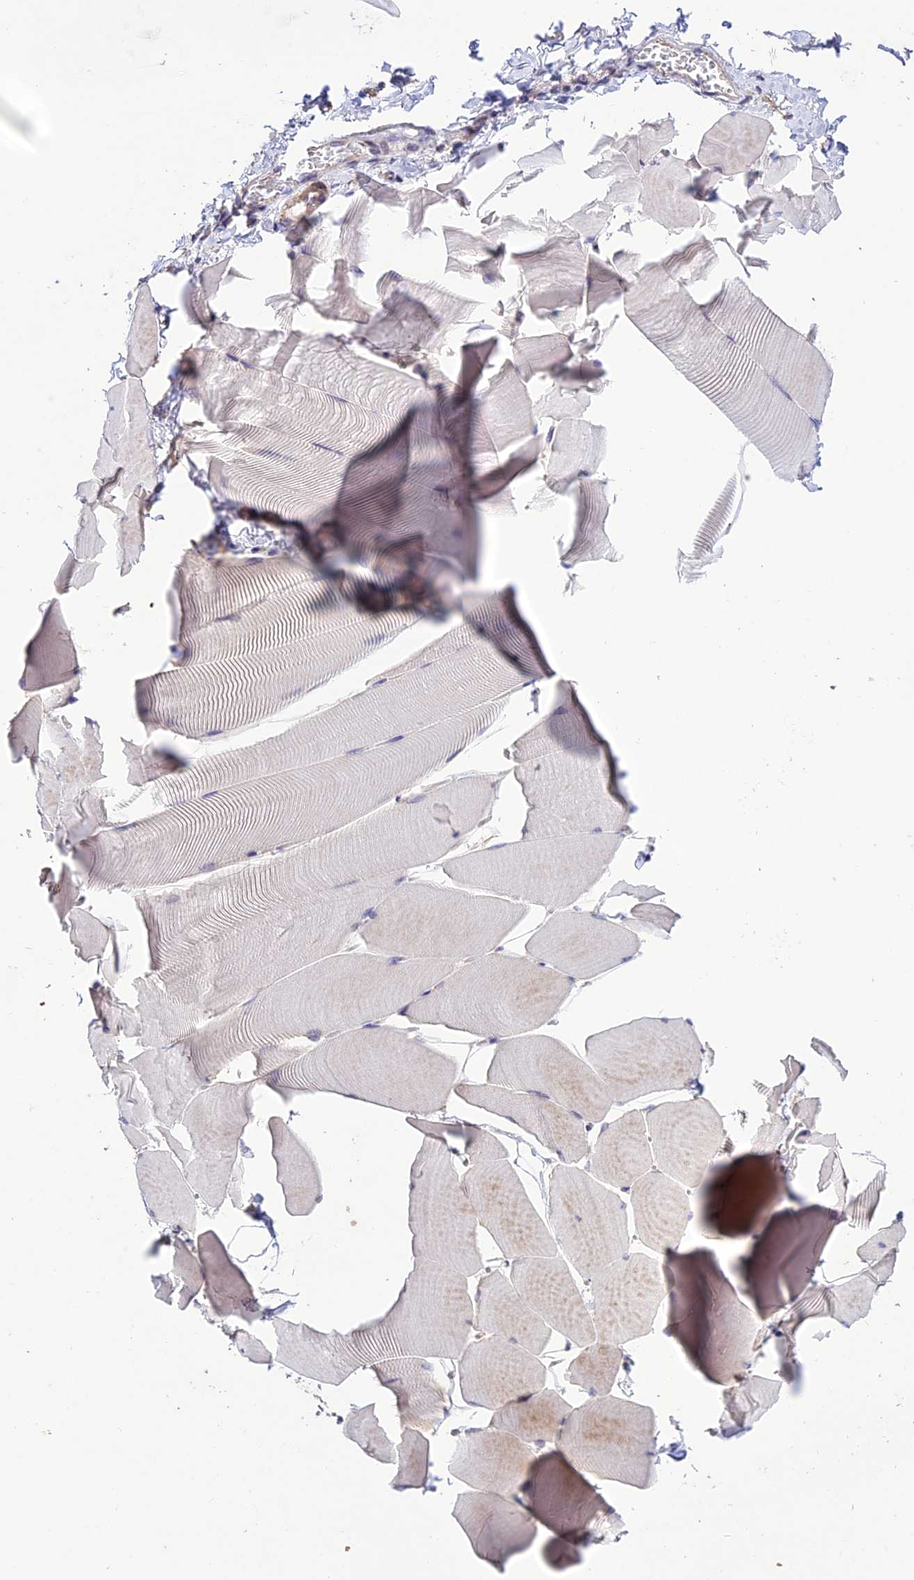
{"staining": {"intensity": "negative", "quantity": "none", "location": "none"}, "tissue": "skeletal muscle", "cell_type": "Myocytes", "image_type": "normal", "snomed": [{"axis": "morphology", "description": "Normal tissue, NOS"}, {"axis": "topography", "description": "Skeletal muscle"}], "caption": "This is an immunohistochemistry micrograph of normal human skeletal muscle. There is no expression in myocytes.", "gene": "BRME1", "patient": {"sex": "male", "age": 25}}